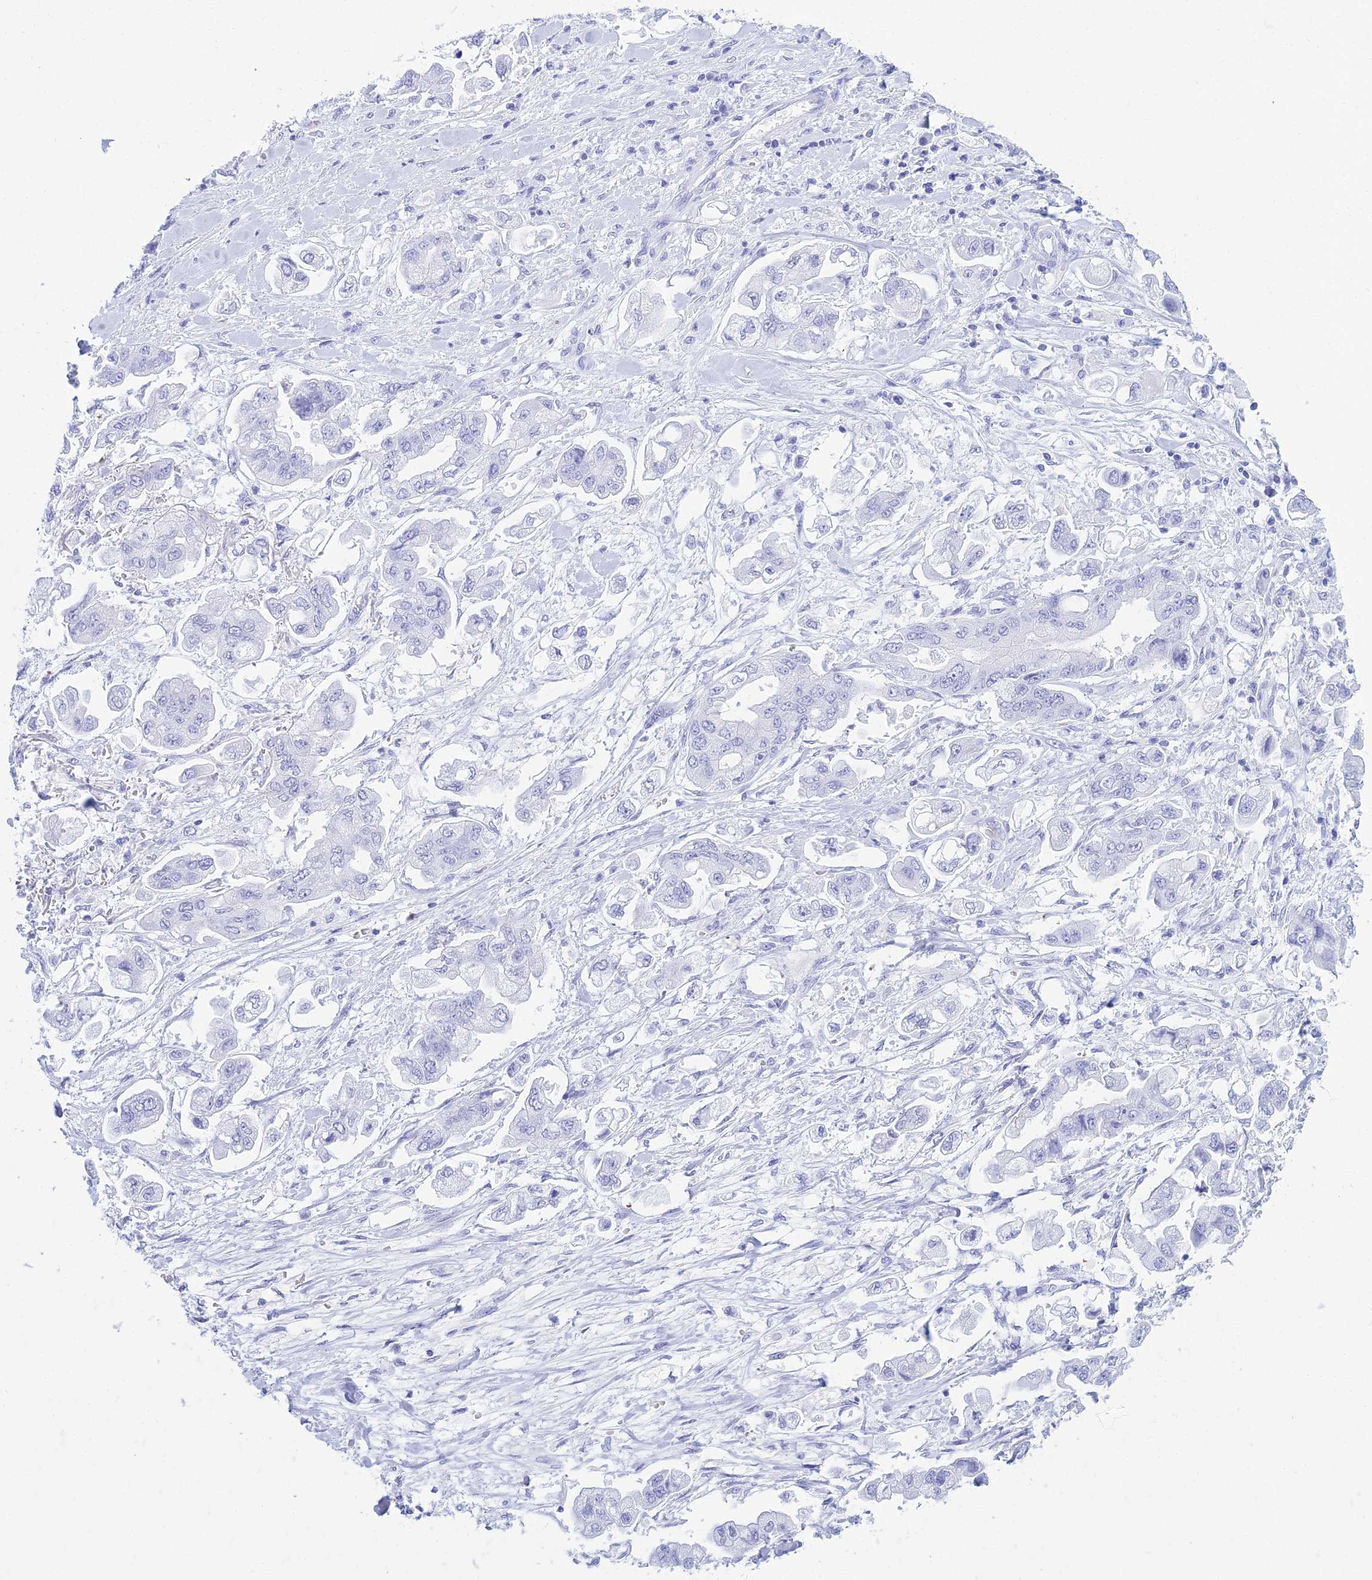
{"staining": {"intensity": "negative", "quantity": "none", "location": "none"}, "tissue": "stomach cancer", "cell_type": "Tumor cells", "image_type": "cancer", "snomed": [{"axis": "morphology", "description": "Adenocarcinoma, NOS"}, {"axis": "topography", "description": "Stomach"}], "caption": "The immunohistochemistry photomicrograph has no significant positivity in tumor cells of adenocarcinoma (stomach) tissue. (Immunohistochemistry, brightfield microscopy, high magnification).", "gene": "PATE4", "patient": {"sex": "male", "age": 62}}